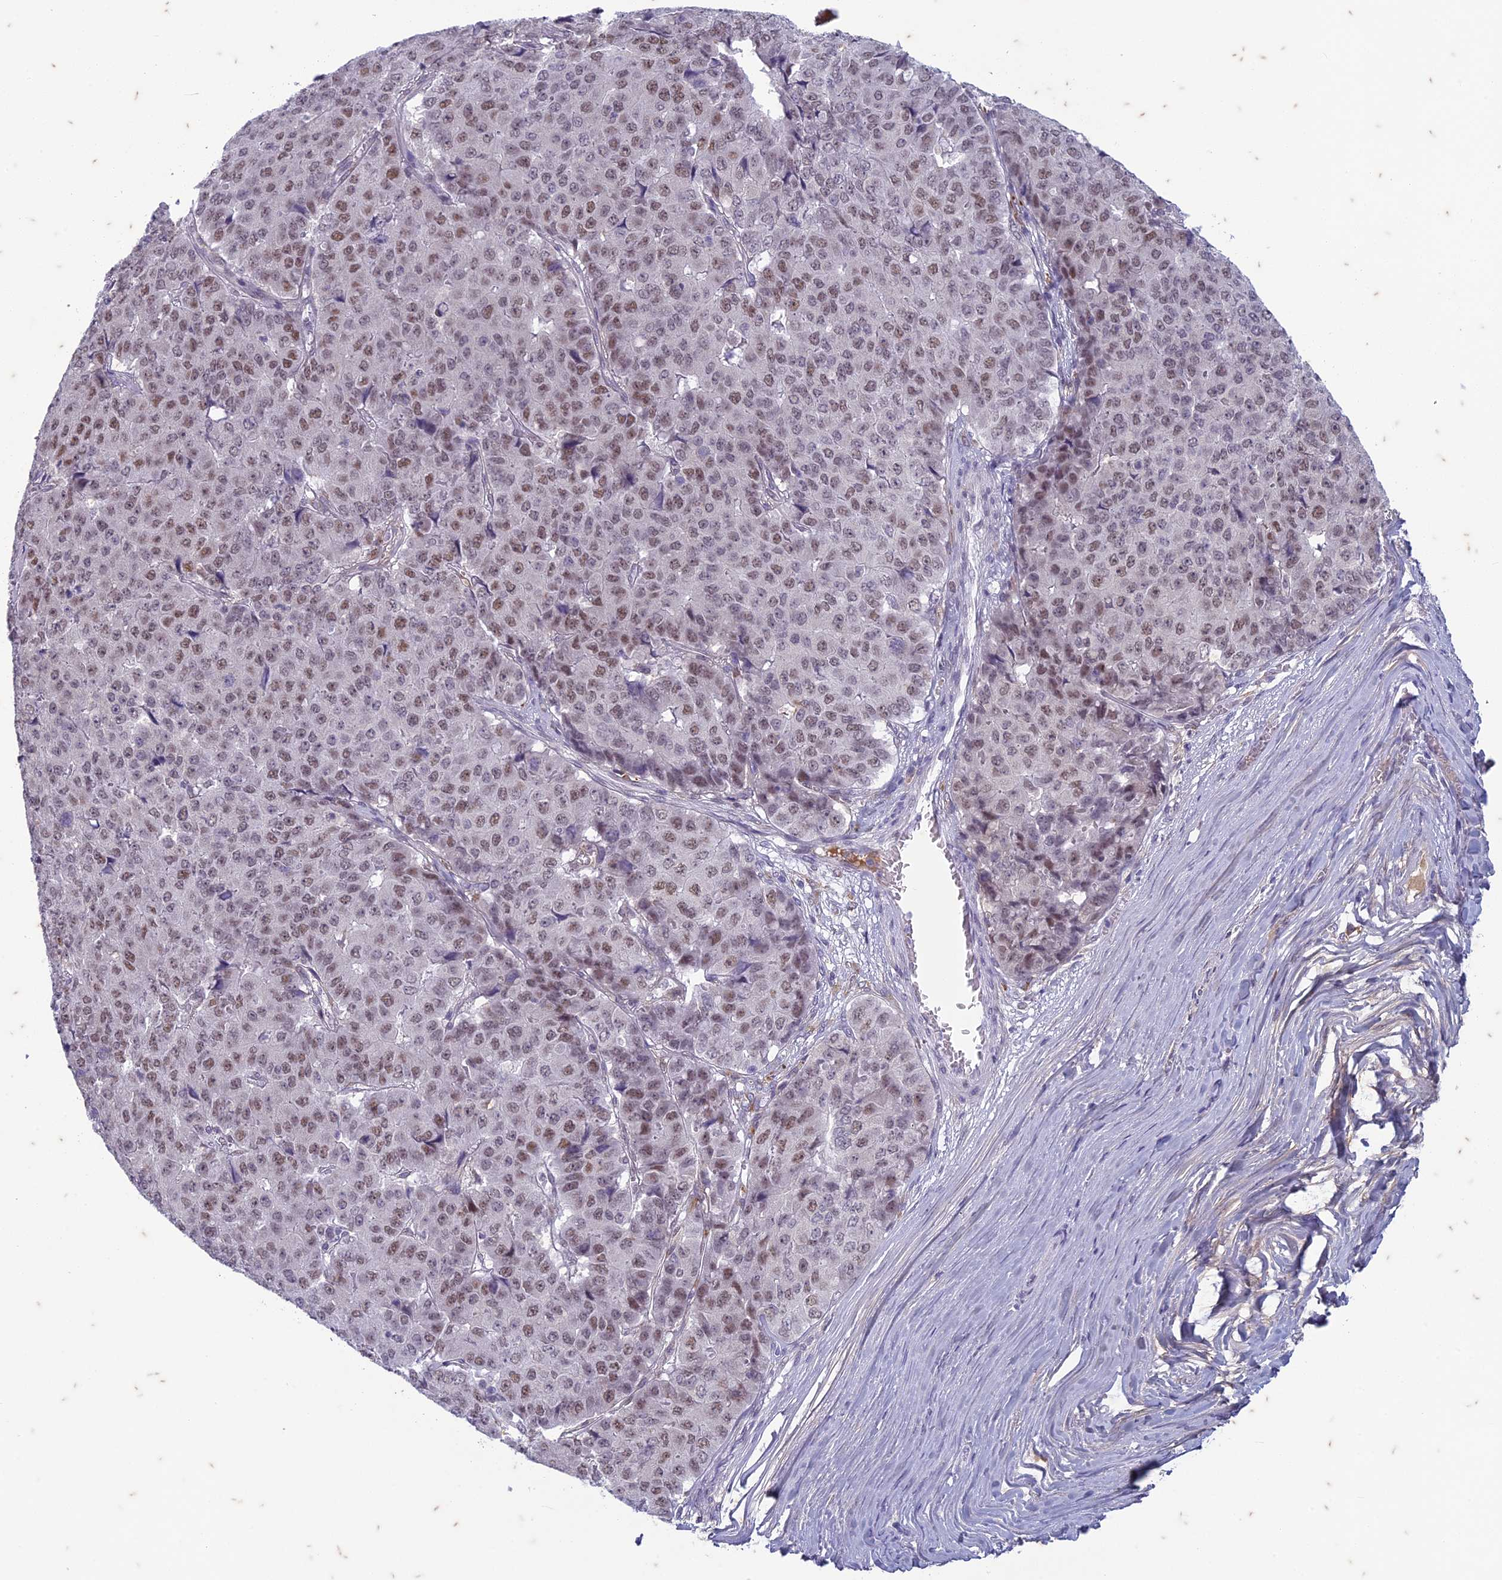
{"staining": {"intensity": "moderate", "quantity": ">75%", "location": "nuclear"}, "tissue": "pancreatic cancer", "cell_type": "Tumor cells", "image_type": "cancer", "snomed": [{"axis": "morphology", "description": "Adenocarcinoma, NOS"}, {"axis": "topography", "description": "Pancreas"}], "caption": "A photomicrograph showing moderate nuclear expression in about >75% of tumor cells in pancreatic cancer, as visualized by brown immunohistochemical staining.", "gene": "PABPN1L", "patient": {"sex": "male", "age": 50}}